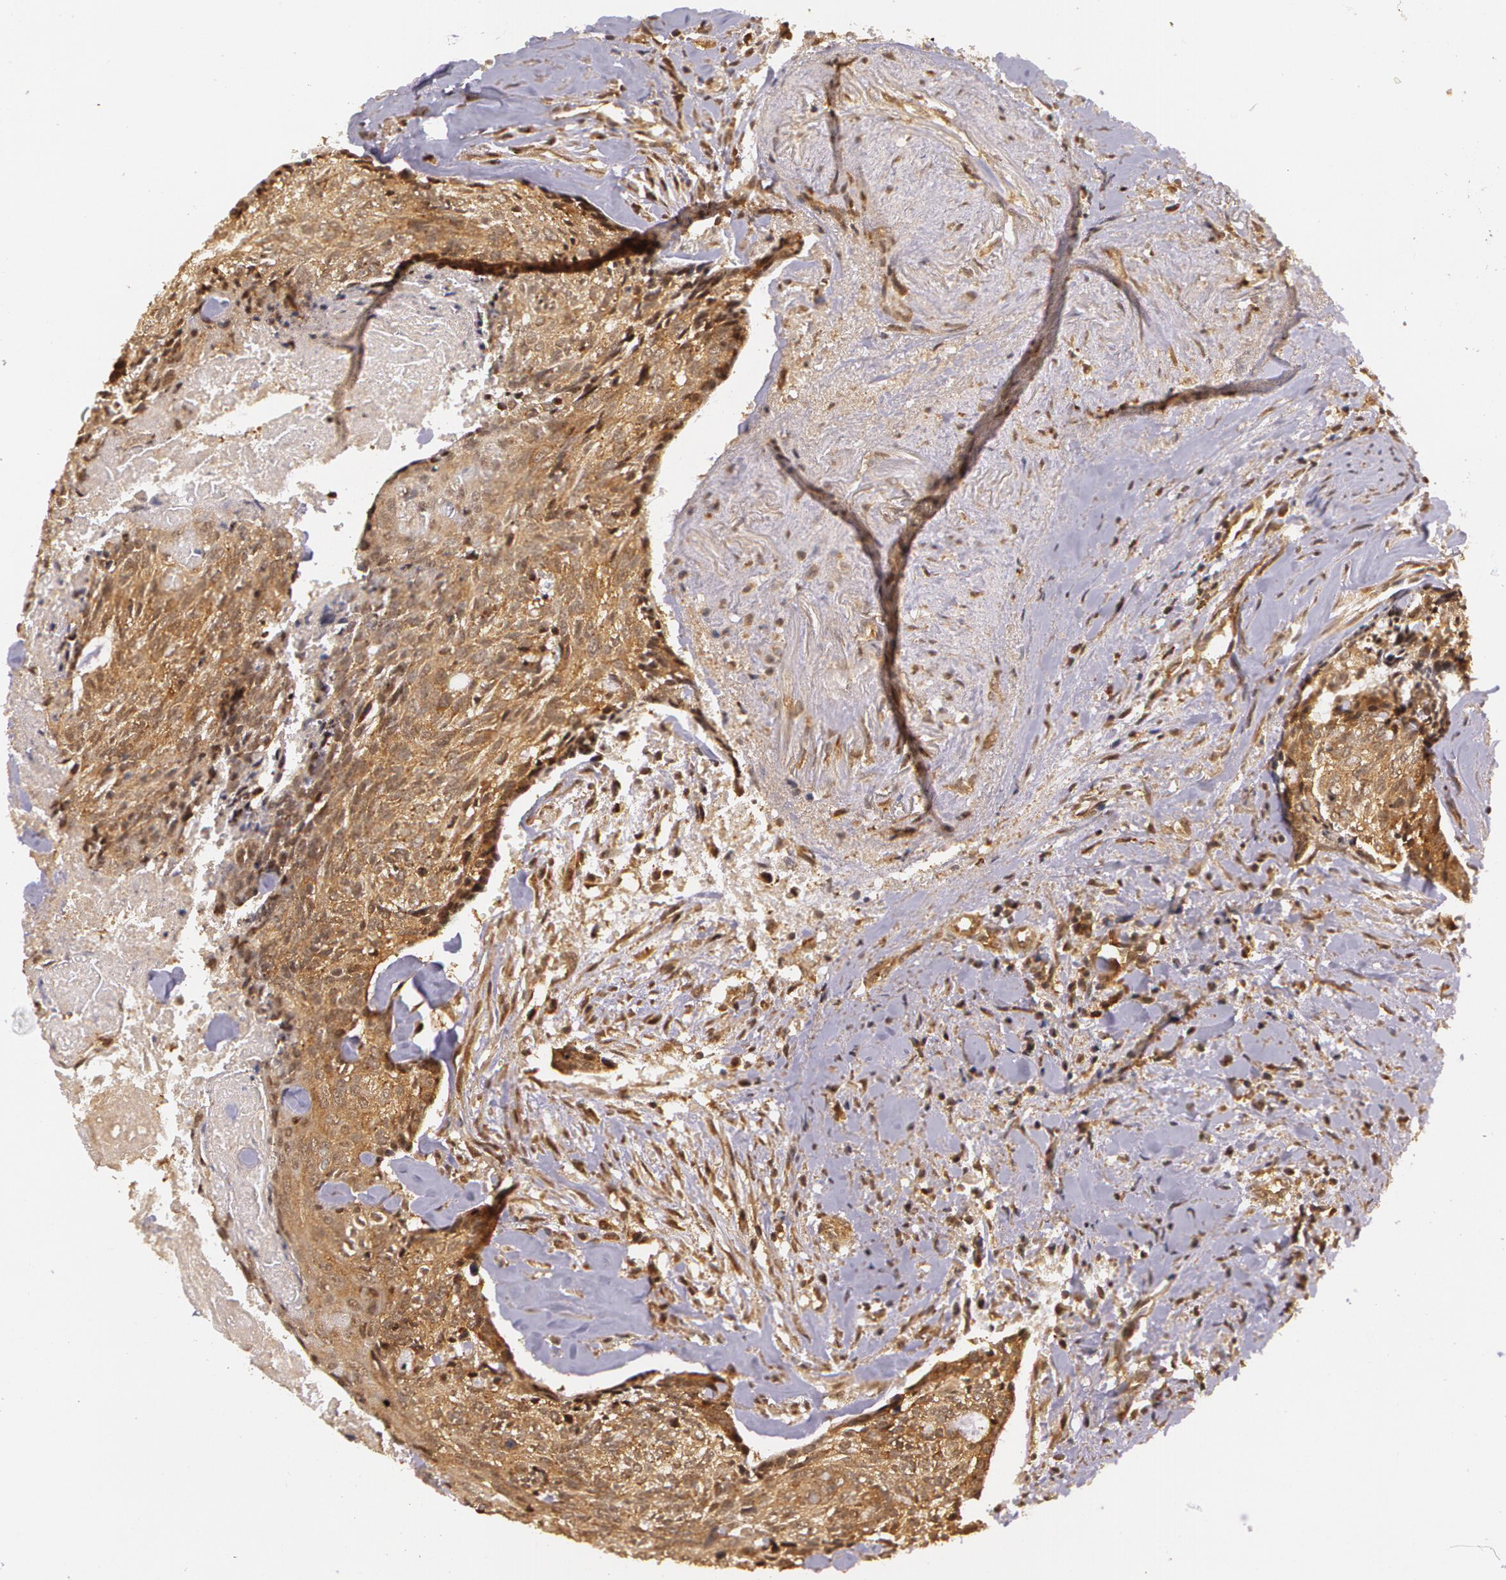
{"staining": {"intensity": "moderate", "quantity": ">75%", "location": "cytoplasmic/membranous"}, "tissue": "head and neck cancer", "cell_type": "Tumor cells", "image_type": "cancer", "snomed": [{"axis": "morphology", "description": "Squamous cell carcinoma, NOS"}, {"axis": "topography", "description": "Salivary gland"}, {"axis": "topography", "description": "Head-Neck"}], "caption": "A micrograph showing moderate cytoplasmic/membranous staining in approximately >75% of tumor cells in head and neck squamous cell carcinoma, as visualized by brown immunohistochemical staining.", "gene": "ASCC2", "patient": {"sex": "male", "age": 70}}